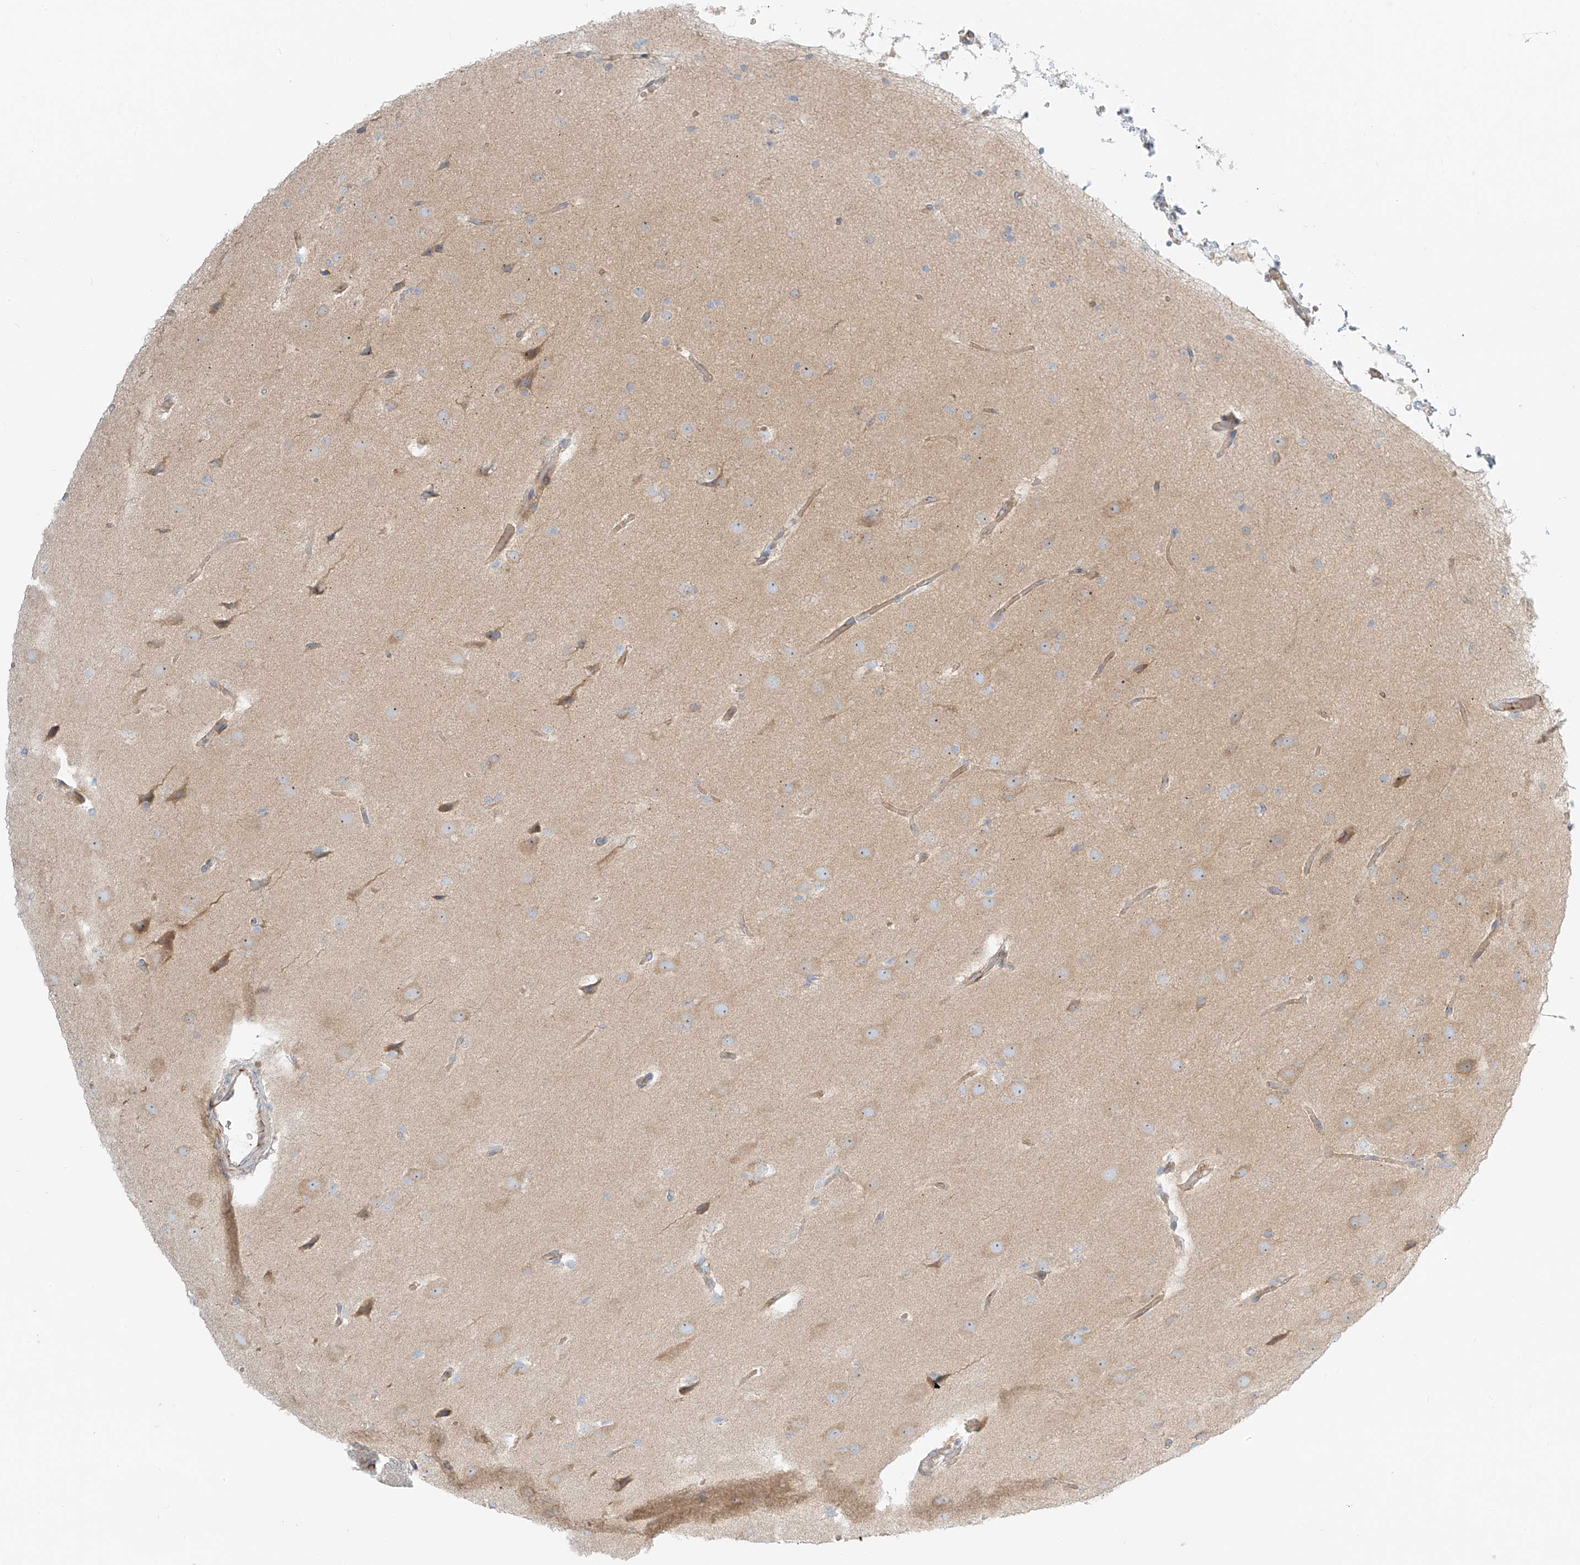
{"staining": {"intensity": "weak", "quantity": ">75%", "location": "cytoplasmic/membranous"}, "tissue": "glioma", "cell_type": "Tumor cells", "image_type": "cancer", "snomed": [{"axis": "morphology", "description": "Glioma, malignant, Low grade"}, {"axis": "topography", "description": "Brain"}], "caption": "The immunohistochemical stain shows weak cytoplasmic/membranous positivity in tumor cells of low-grade glioma (malignant) tissue. Nuclei are stained in blue.", "gene": "EIPR1", "patient": {"sex": "female", "age": 37}}